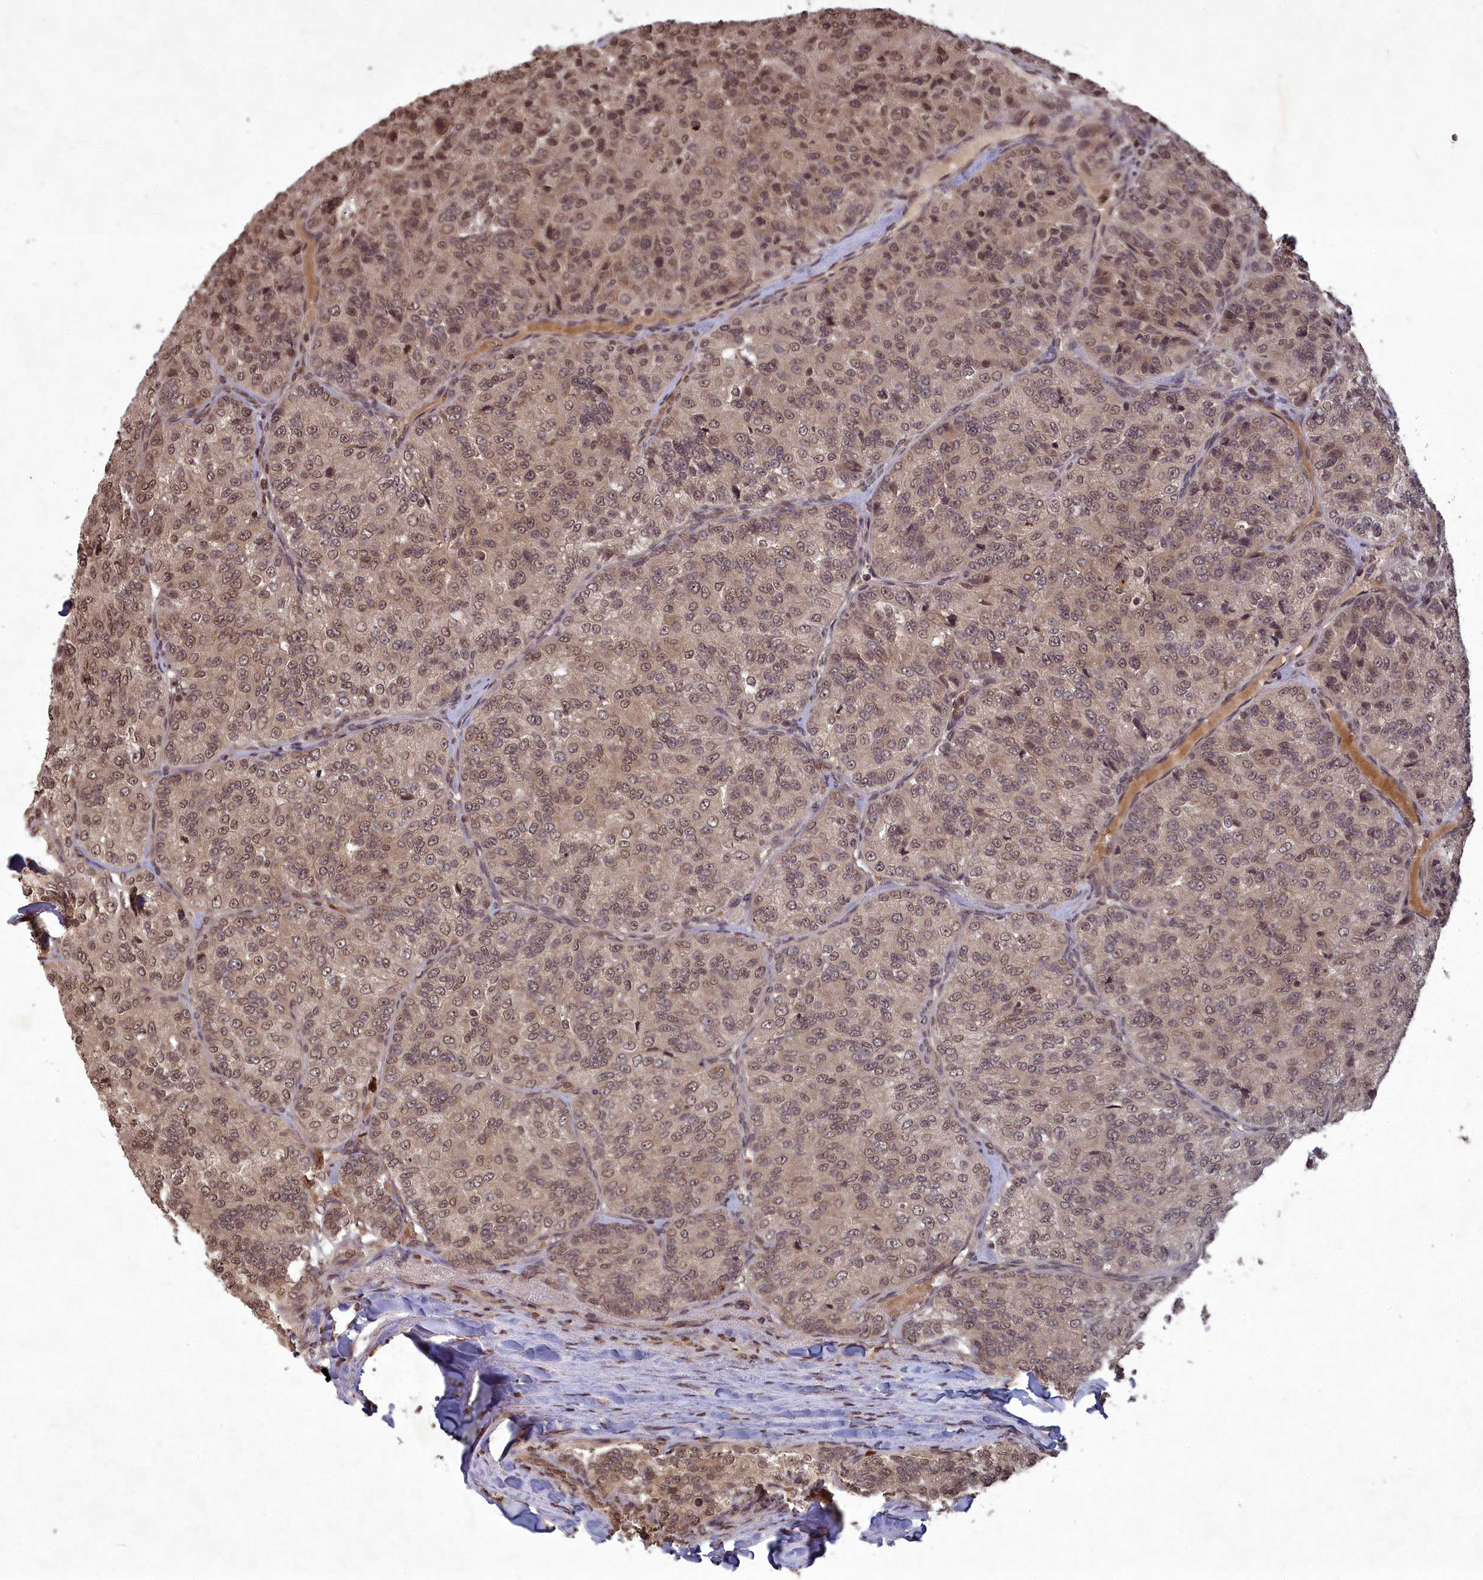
{"staining": {"intensity": "weak", "quantity": ">75%", "location": "nuclear"}, "tissue": "renal cancer", "cell_type": "Tumor cells", "image_type": "cancer", "snomed": [{"axis": "morphology", "description": "Adenocarcinoma, NOS"}, {"axis": "topography", "description": "Kidney"}], "caption": "Protein staining of renal adenocarcinoma tissue exhibits weak nuclear positivity in approximately >75% of tumor cells. The protein is stained brown, and the nuclei are stained in blue (DAB IHC with brightfield microscopy, high magnification).", "gene": "SRMS", "patient": {"sex": "female", "age": 63}}